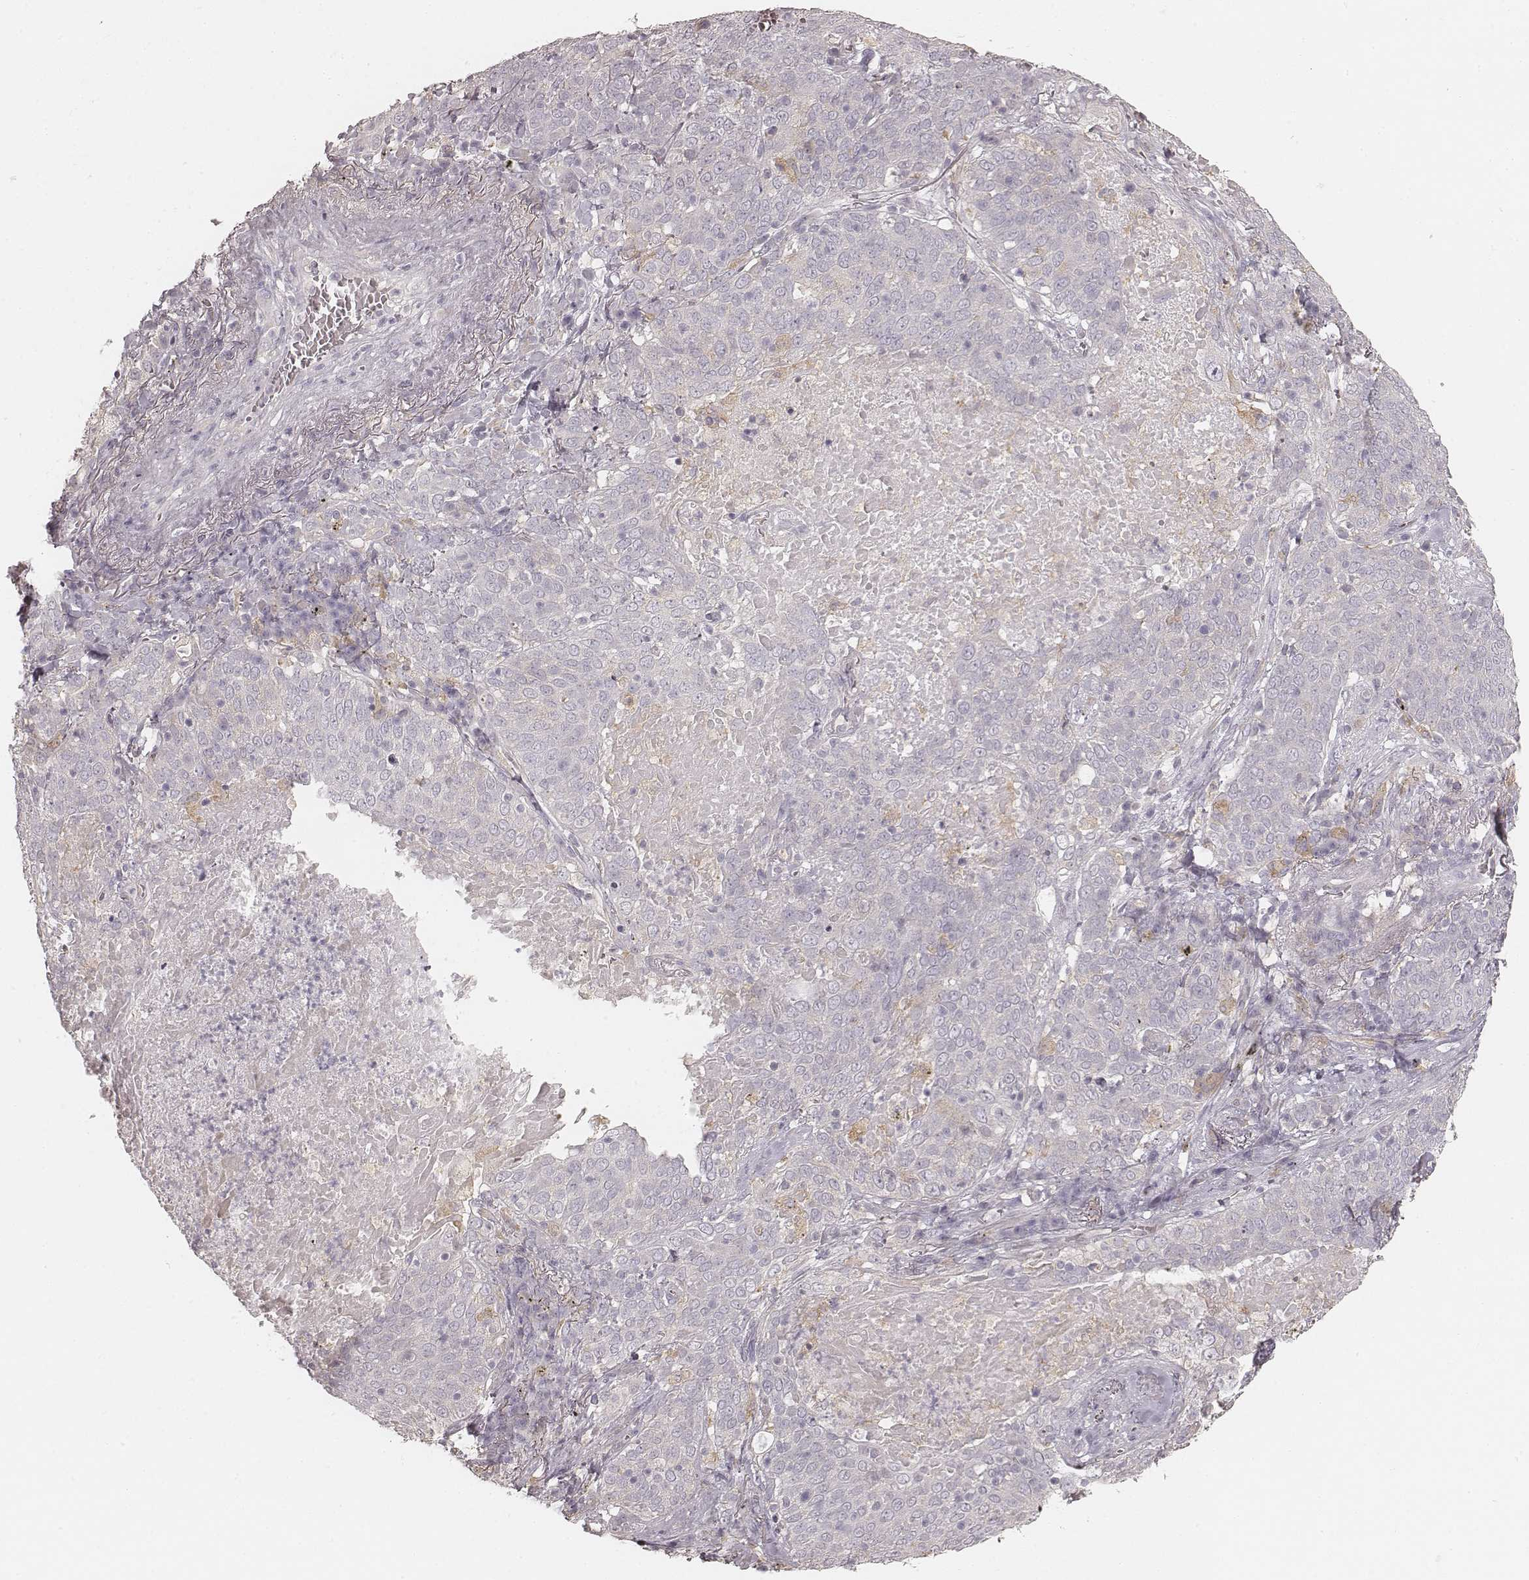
{"staining": {"intensity": "negative", "quantity": "none", "location": "none"}, "tissue": "lung cancer", "cell_type": "Tumor cells", "image_type": "cancer", "snomed": [{"axis": "morphology", "description": "Squamous cell carcinoma, NOS"}, {"axis": "topography", "description": "Lung"}], "caption": "An image of lung cancer stained for a protein shows no brown staining in tumor cells.", "gene": "FMNL2", "patient": {"sex": "male", "age": 82}}